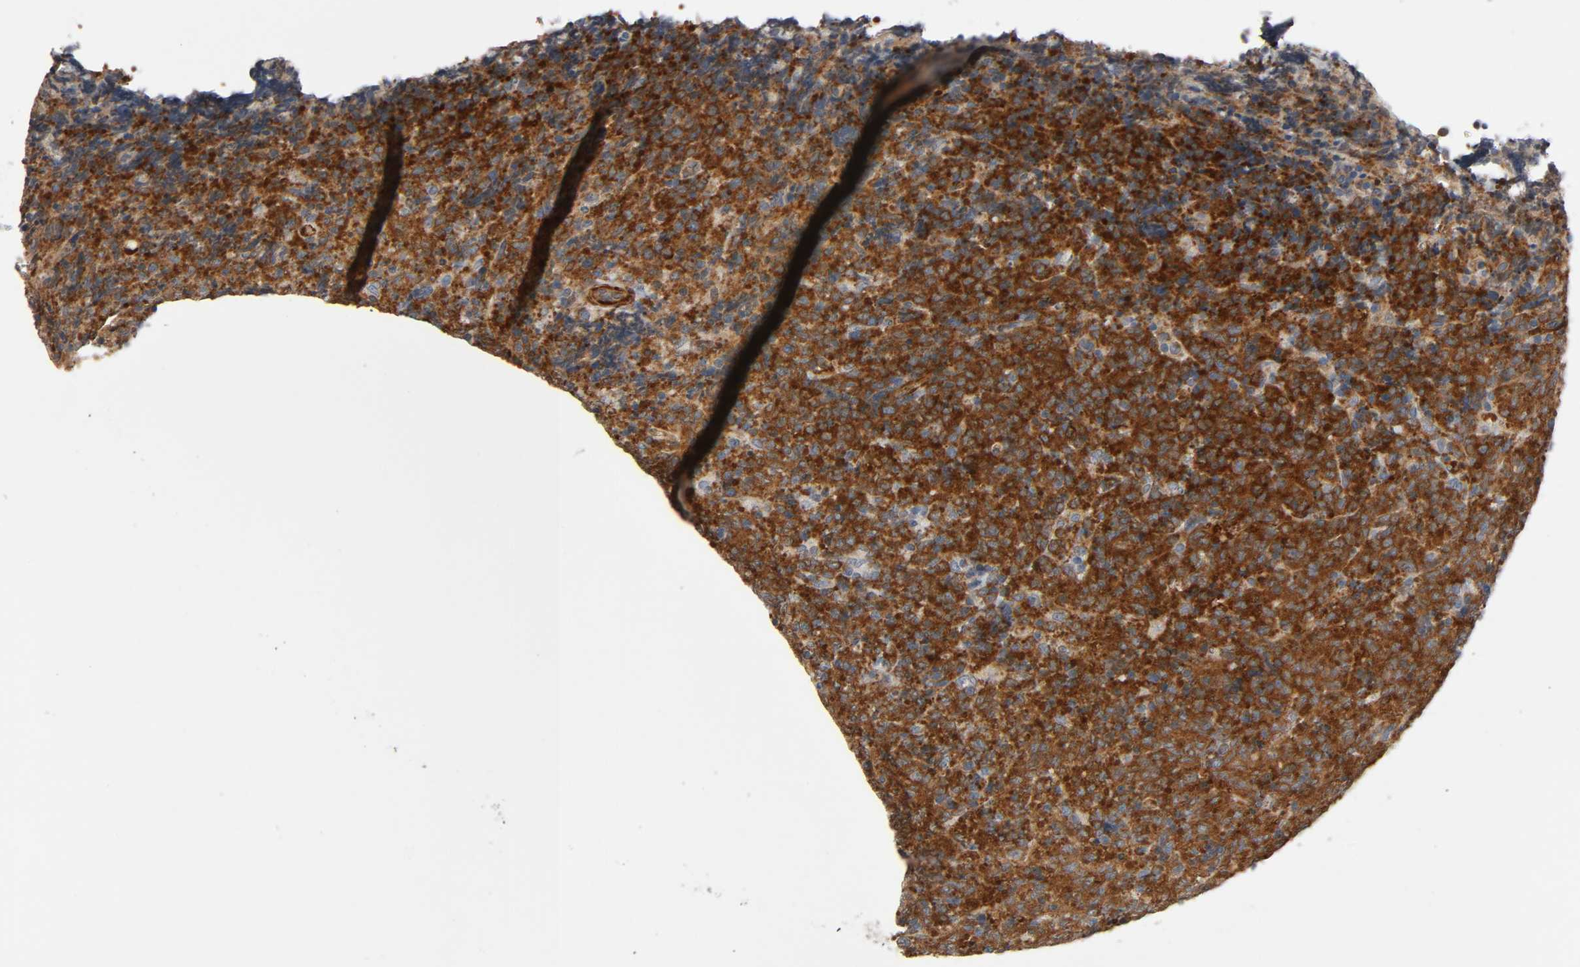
{"staining": {"intensity": "strong", "quantity": ">75%", "location": "cytoplasmic/membranous"}, "tissue": "lymphoma", "cell_type": "Tumor cells", "image_type": "cancer", "snomed": [{"axis": "morphology", "description": "Malignant lymphoma, non-Hodgkin's type, High grade"}, {"axis": "topography", "description": "Tonsil"}], "caption": "Tumor cells demonstrate high levels of strong cytoplasmic/membranous staining in approximately >75% of cells in human high-grade malignant lymphoma, non-Hodgkin's type.", "gene": "PTK2", "patient": {"sex": "female", "age": 36}}